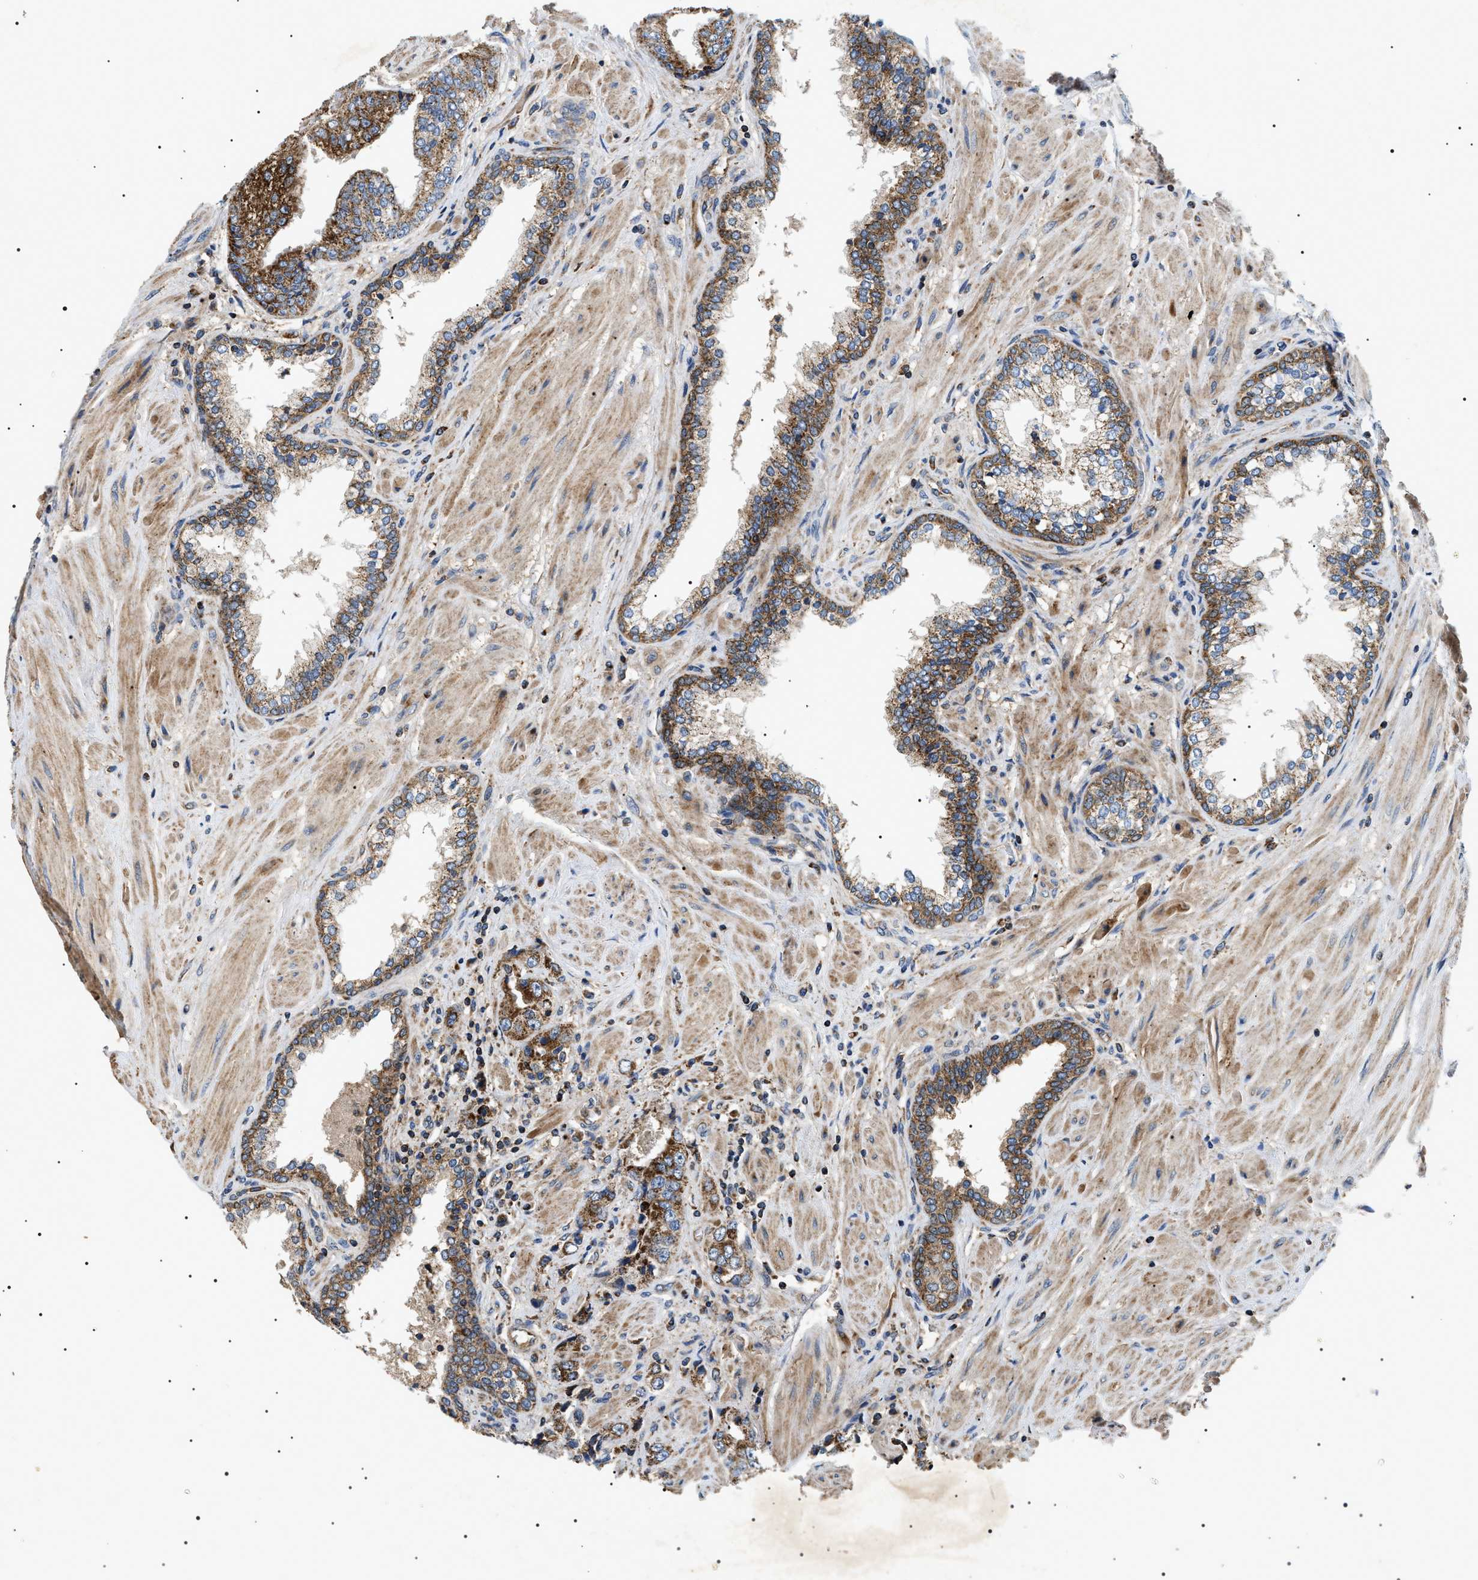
{"staining": {"intensity": "moderate", "quantity": ">75%", "location": "cytoplasmic/membranous"}, "tissue": "prostate cancer", "cell_type": "Tumor cells", "image_type": "cancer", "snomed": [{"axis": "morphology", "description": "Adenocarcinoma, High grade"}, {"axis": "topography", "description": "Prostate"}], "caption": "Immunohistochemical staining of human prostate cancer (adenocarcinoma (high-grade)) exhibits medium levels of moderate cytoplasmic/membranous protein positivity in about >75% of tumor cells.", "gene": "OXSM", "patient": {"sex": "male", "age": 61}}